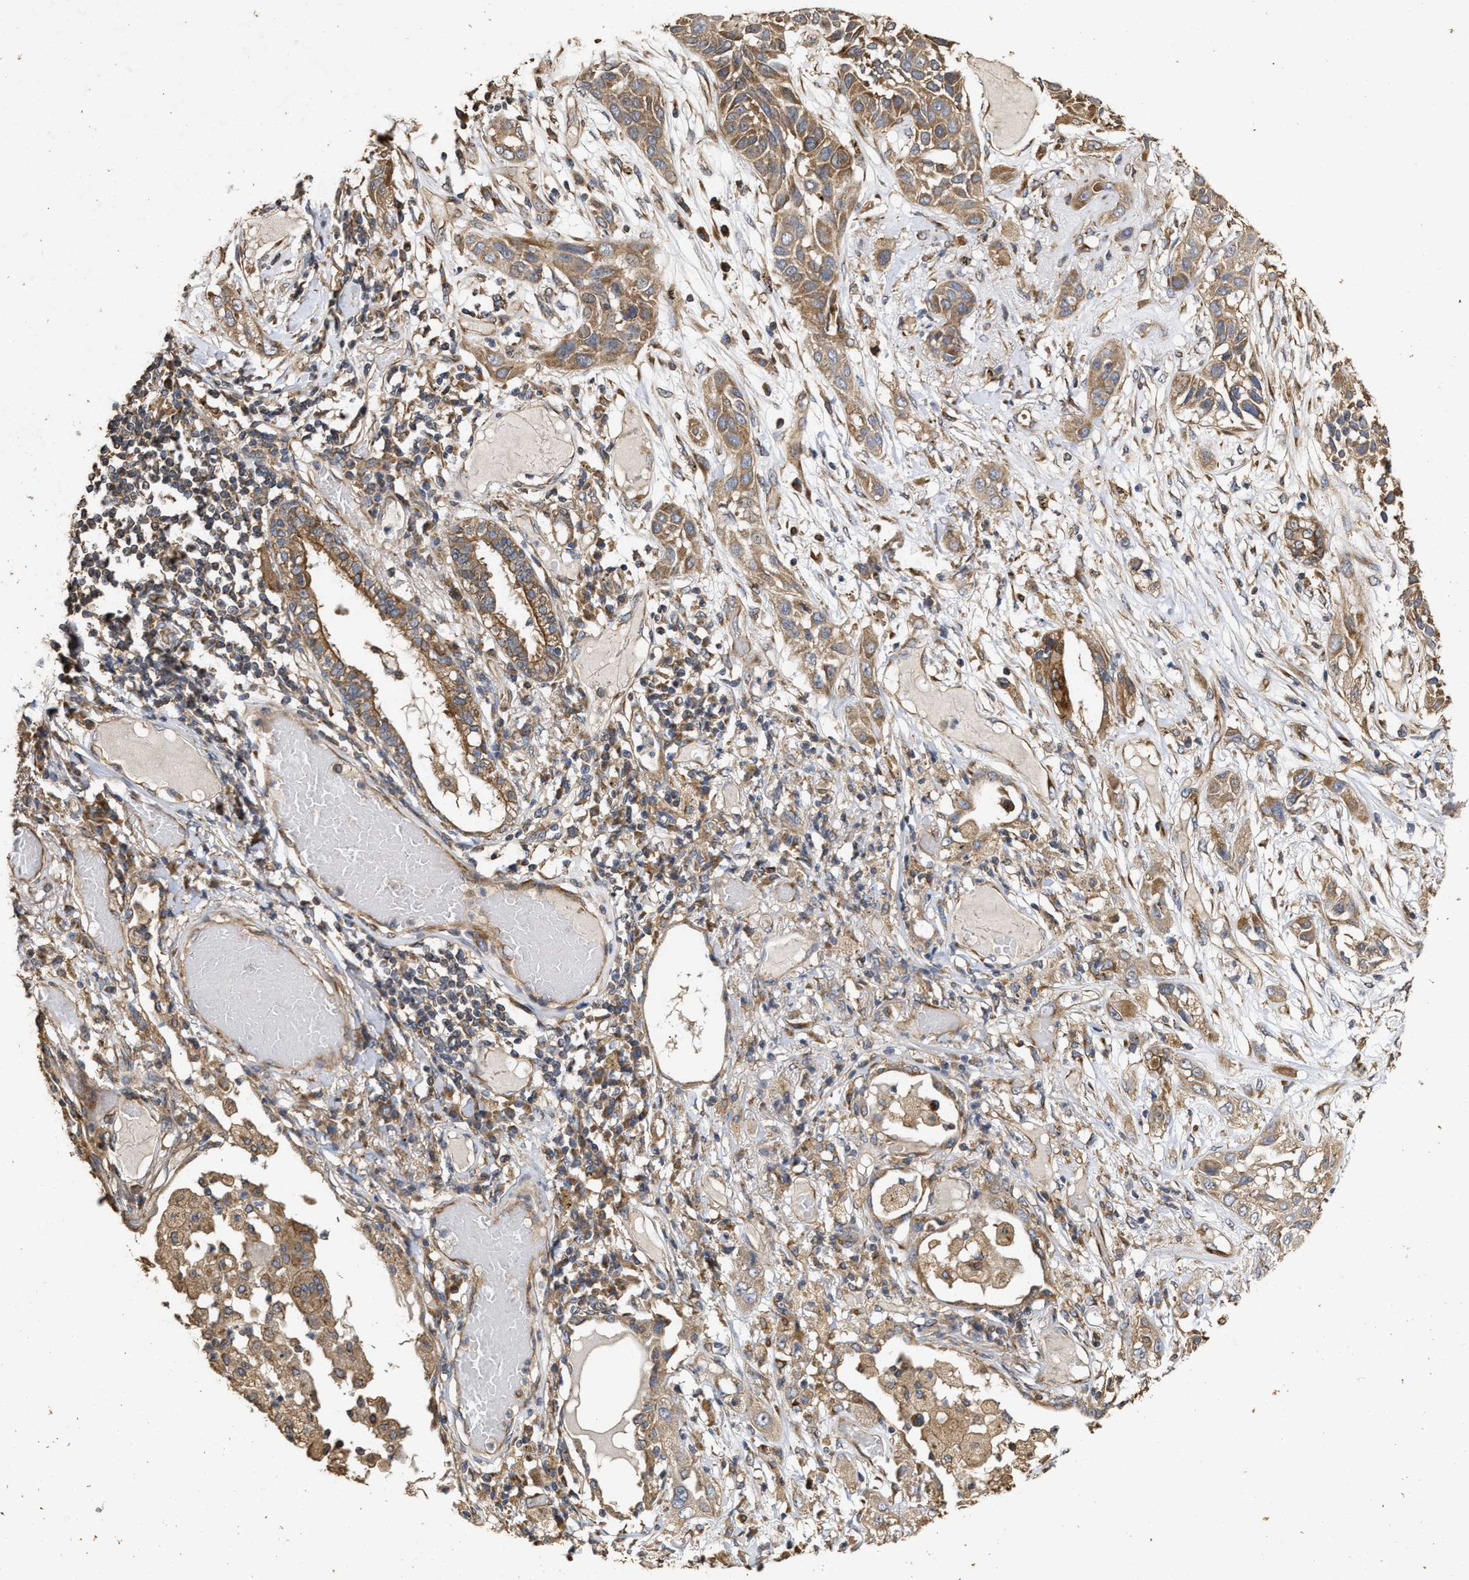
{"staining": {"intensity": "moderate", "quantity": ">75%", "location": "cytoplasmic/membranous"}, "tissue": "lung cancer", "cell_type": "Tumor cells", "image_type": "cancer", "snomed": [{"axis": "morphology", "description": "Squamous cell carcinoma, NOS"}, {"axis": "topography", "description": "Lung"}], "caption": "There is medium levels of moderate cytoplasmic/membranous positivity in tumor cells of lung cancer, as demonstrated by immunohistochemical staining (brown color).", "gene": "NAV1", "patient": {"sex": "male", "age": 71}}